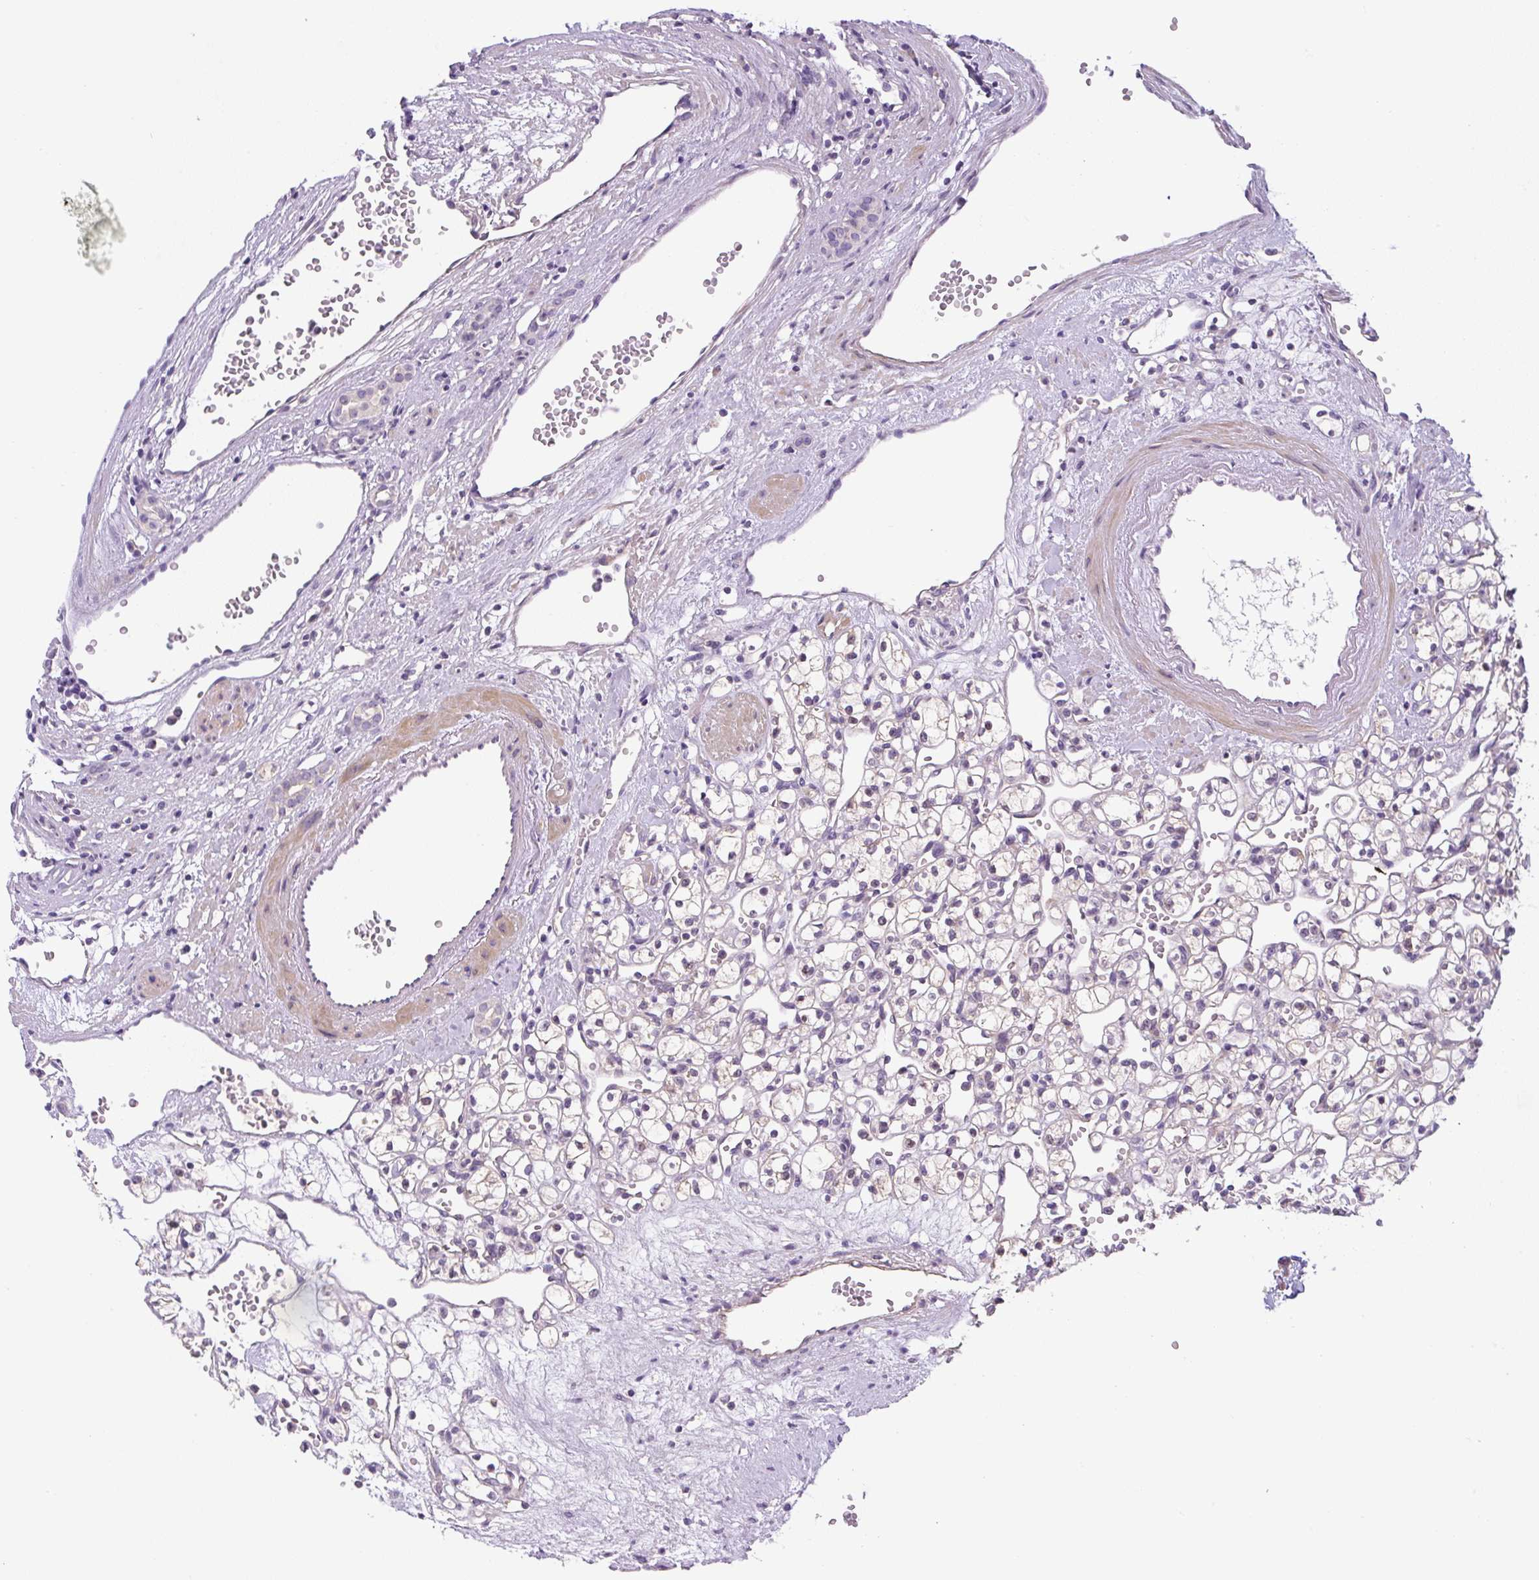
{"staining": {"intensity": "negative", "quantity": "none", "location": "none"}, "tissue": "renal cancer", "cell_type": "Tumor cells", "image_type": "cancer", "snomed": [{"axis": "morphology", "description": "Adenocarcinoma, NOS"}, {"axis": "topography", "description": "Kidney"}], "caption": "An IHC histopathology image of renal cancer is shown. There is no staining in tumor cells of renal cancer.", "gene": "UBL3", "patient": {"sex": "female", "age": 59}}